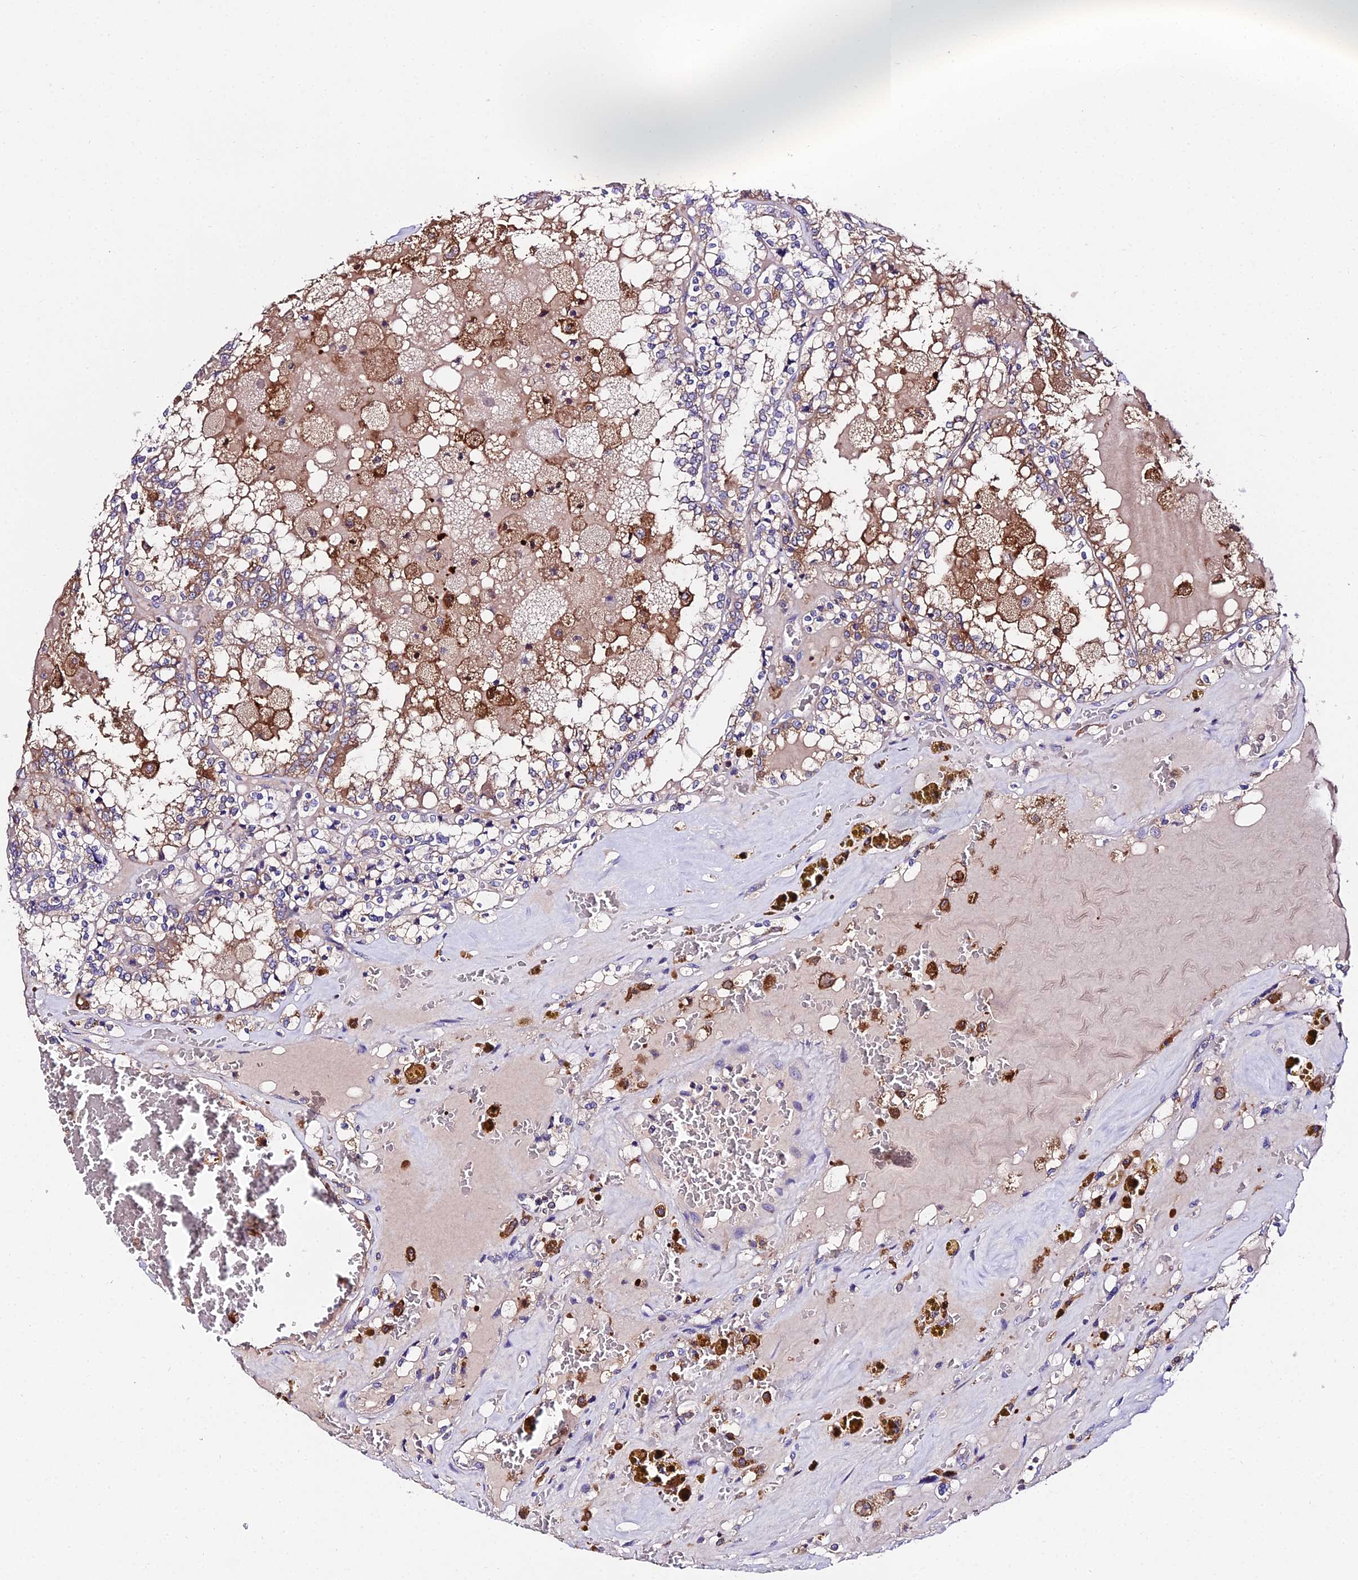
{"staining": {"intensity": "moderate", "quantity": "25%-75%", "location": "cytoplasmic/membranous"}, "tissue": "renal cancer", "cell_type": "Tumor cells", "image_type": "cancer", "snomed": [{"axis": "morphology", "description": "Adenocarcinoma, NOS"}, {"axis": "topography", "description": "Kidney"}], "caption": "Tumor cells exhibit medium levels of moderate cytoplasmic/membranous positivity in approximately 25%-75% of cells in human renal cancer.", "gene": "C2orf69", "patient": {"sex": "female", "age": 56}}